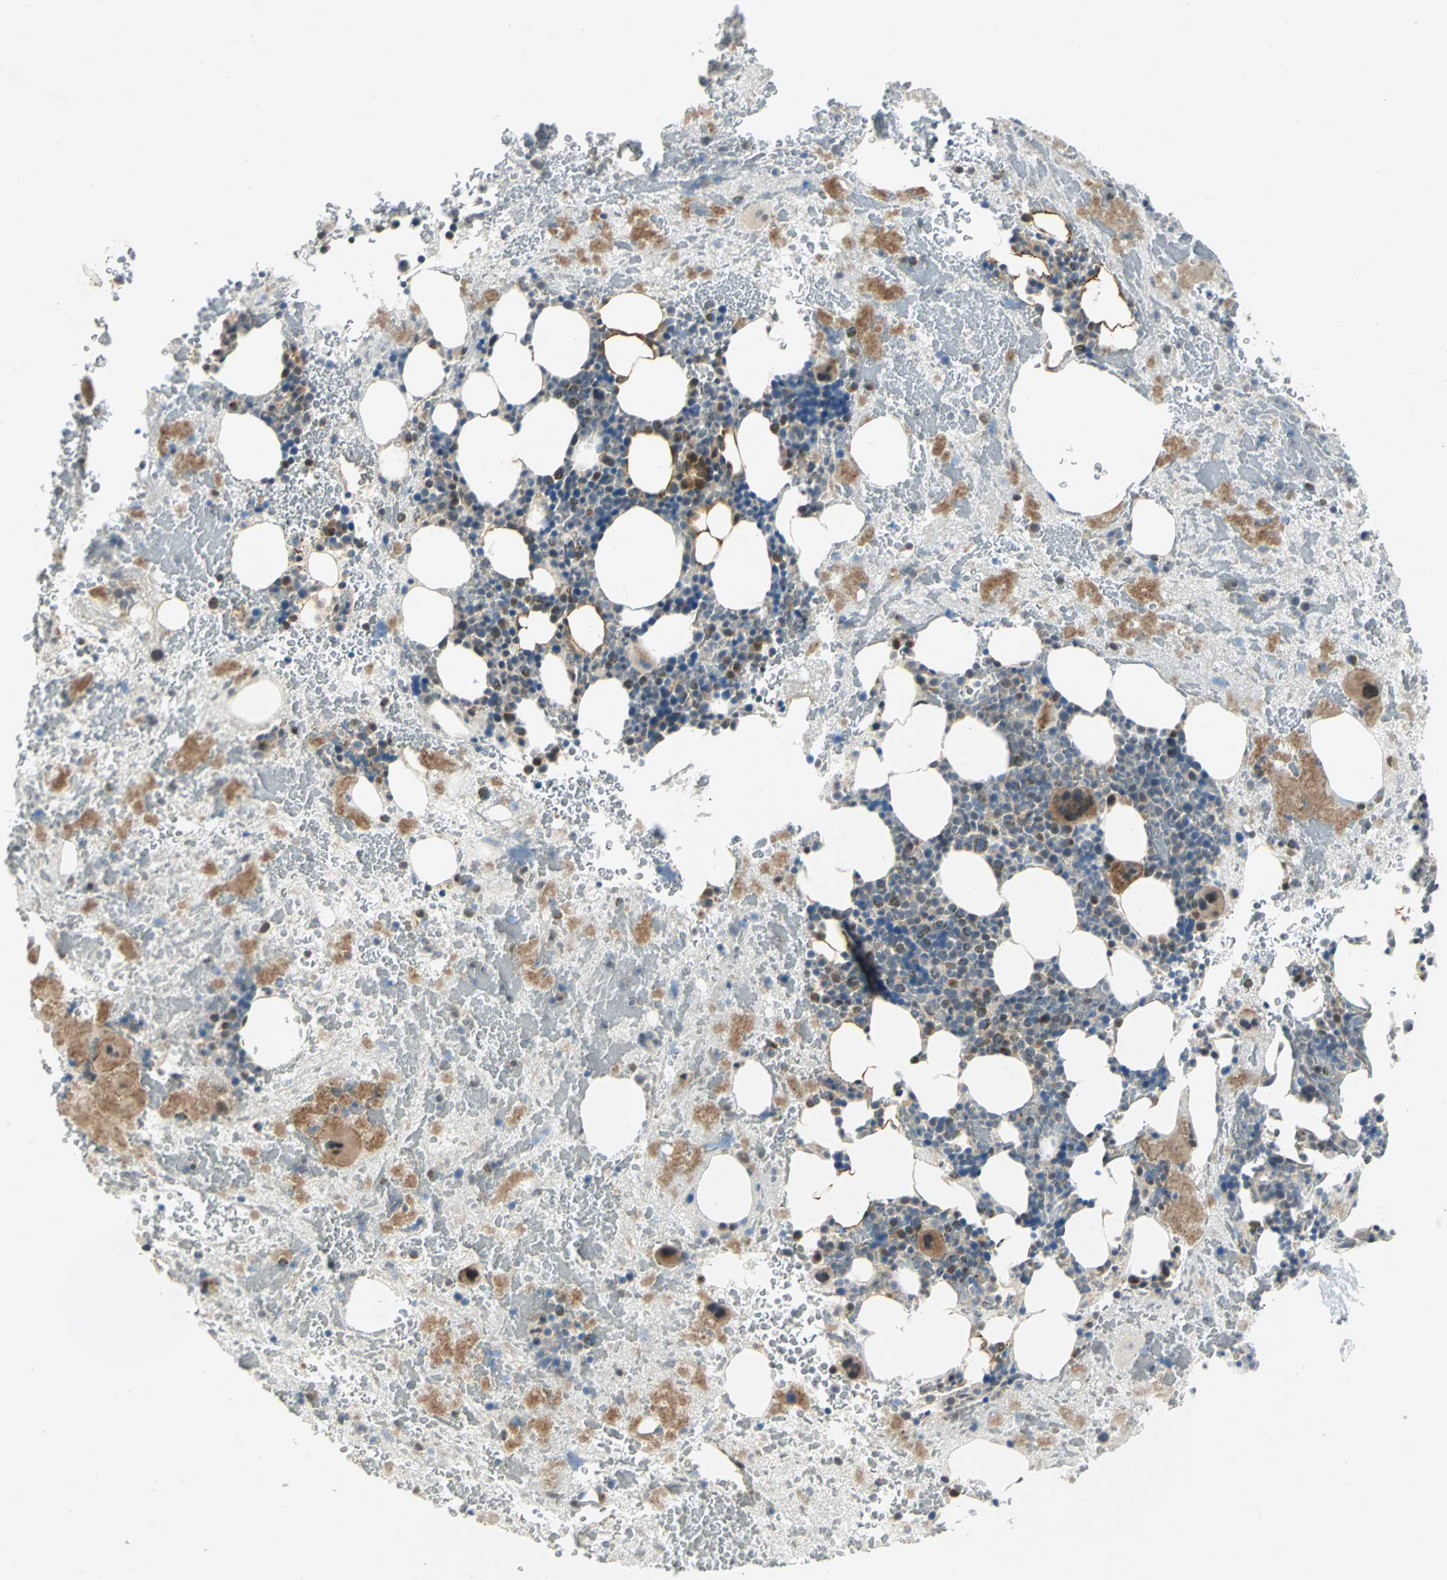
{"staining": {"intensity": "moderate", "quantity": "25%-75%", "location": "cytoplasmic/membranous,nuclear"}, "tissue": "bone marrow", "cell_type": "Hematopoietic cells", "image_type": "normal", "snomed": [{"axis": "morphology", "description": "Normal tissue, NOS"}, {"axis": "topography", "description": "Bone marrow"}], "caption": "A brown stain shows moderate cytoplasmic/membranous,nuclear staining of a protein in hematopoietic cells of normal human bone marrow. (DAB (3,3'-diaminobenzidine) IHC, brown staining for protein, blue staining for nuclei).", "gene": "PLAGL2", "patient": {"sex": "male", "age": 76}}